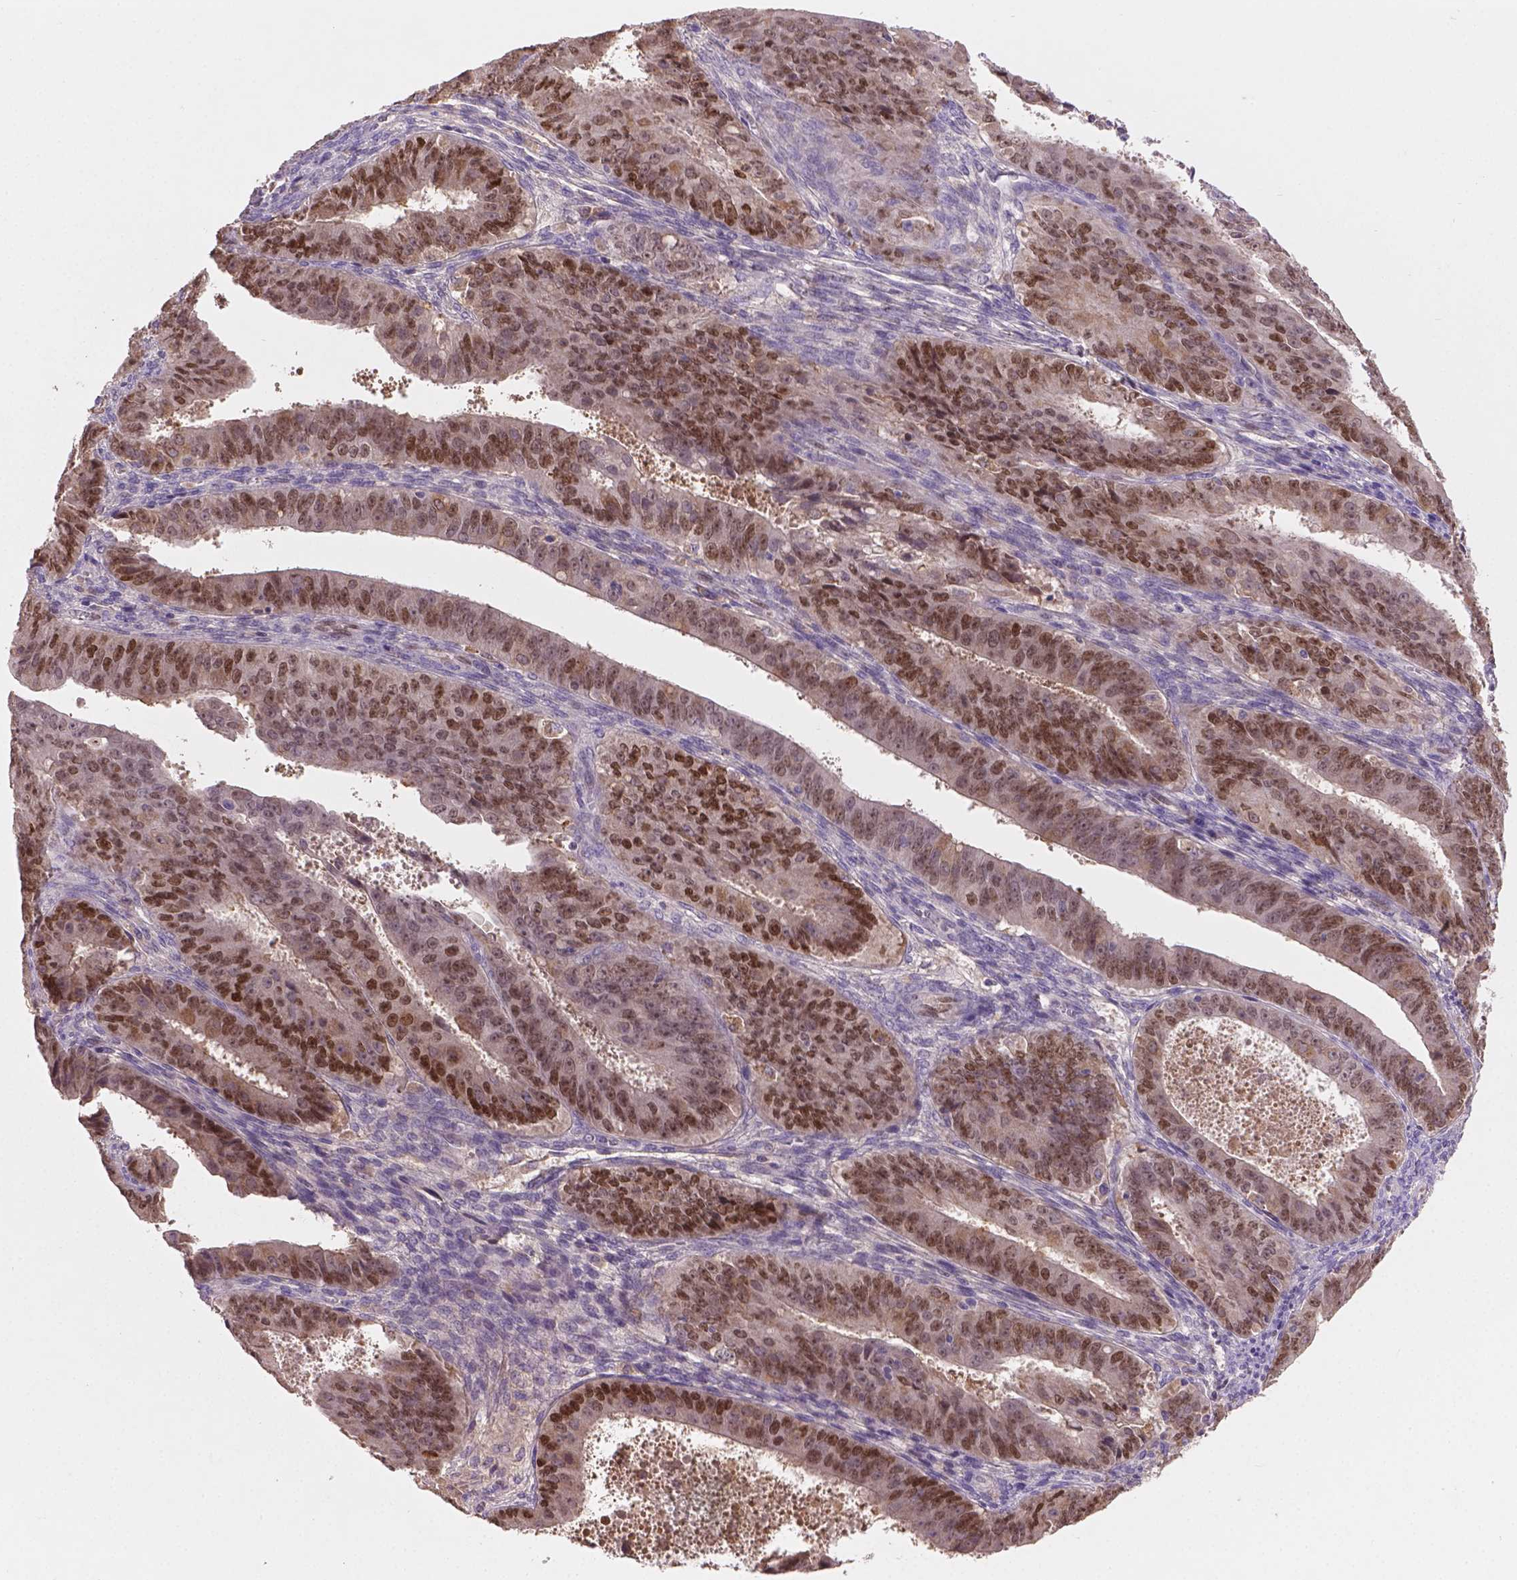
{"staining": {"intensity": "moderate", "quantity": "25%-75%", "location": "nuclear"}, "tissue": "ovarian cancer", "cell_type": "Tumor cells", "image_type": "cancer", "snomed": [{"axis": "morphology", "description": "Carcinoma, endometroid"}, {"axis": "topography", "description": "Ovary"}], "caption": "An immunohistochemistry (IHC) micrograph of tumor tissue is shown. Protein staining in brown highlights moderate nuclear positivity in ovarian cancer within tumor cells.", "gene": "SOX17", "patient": {"sex": "female", "age": 42}}